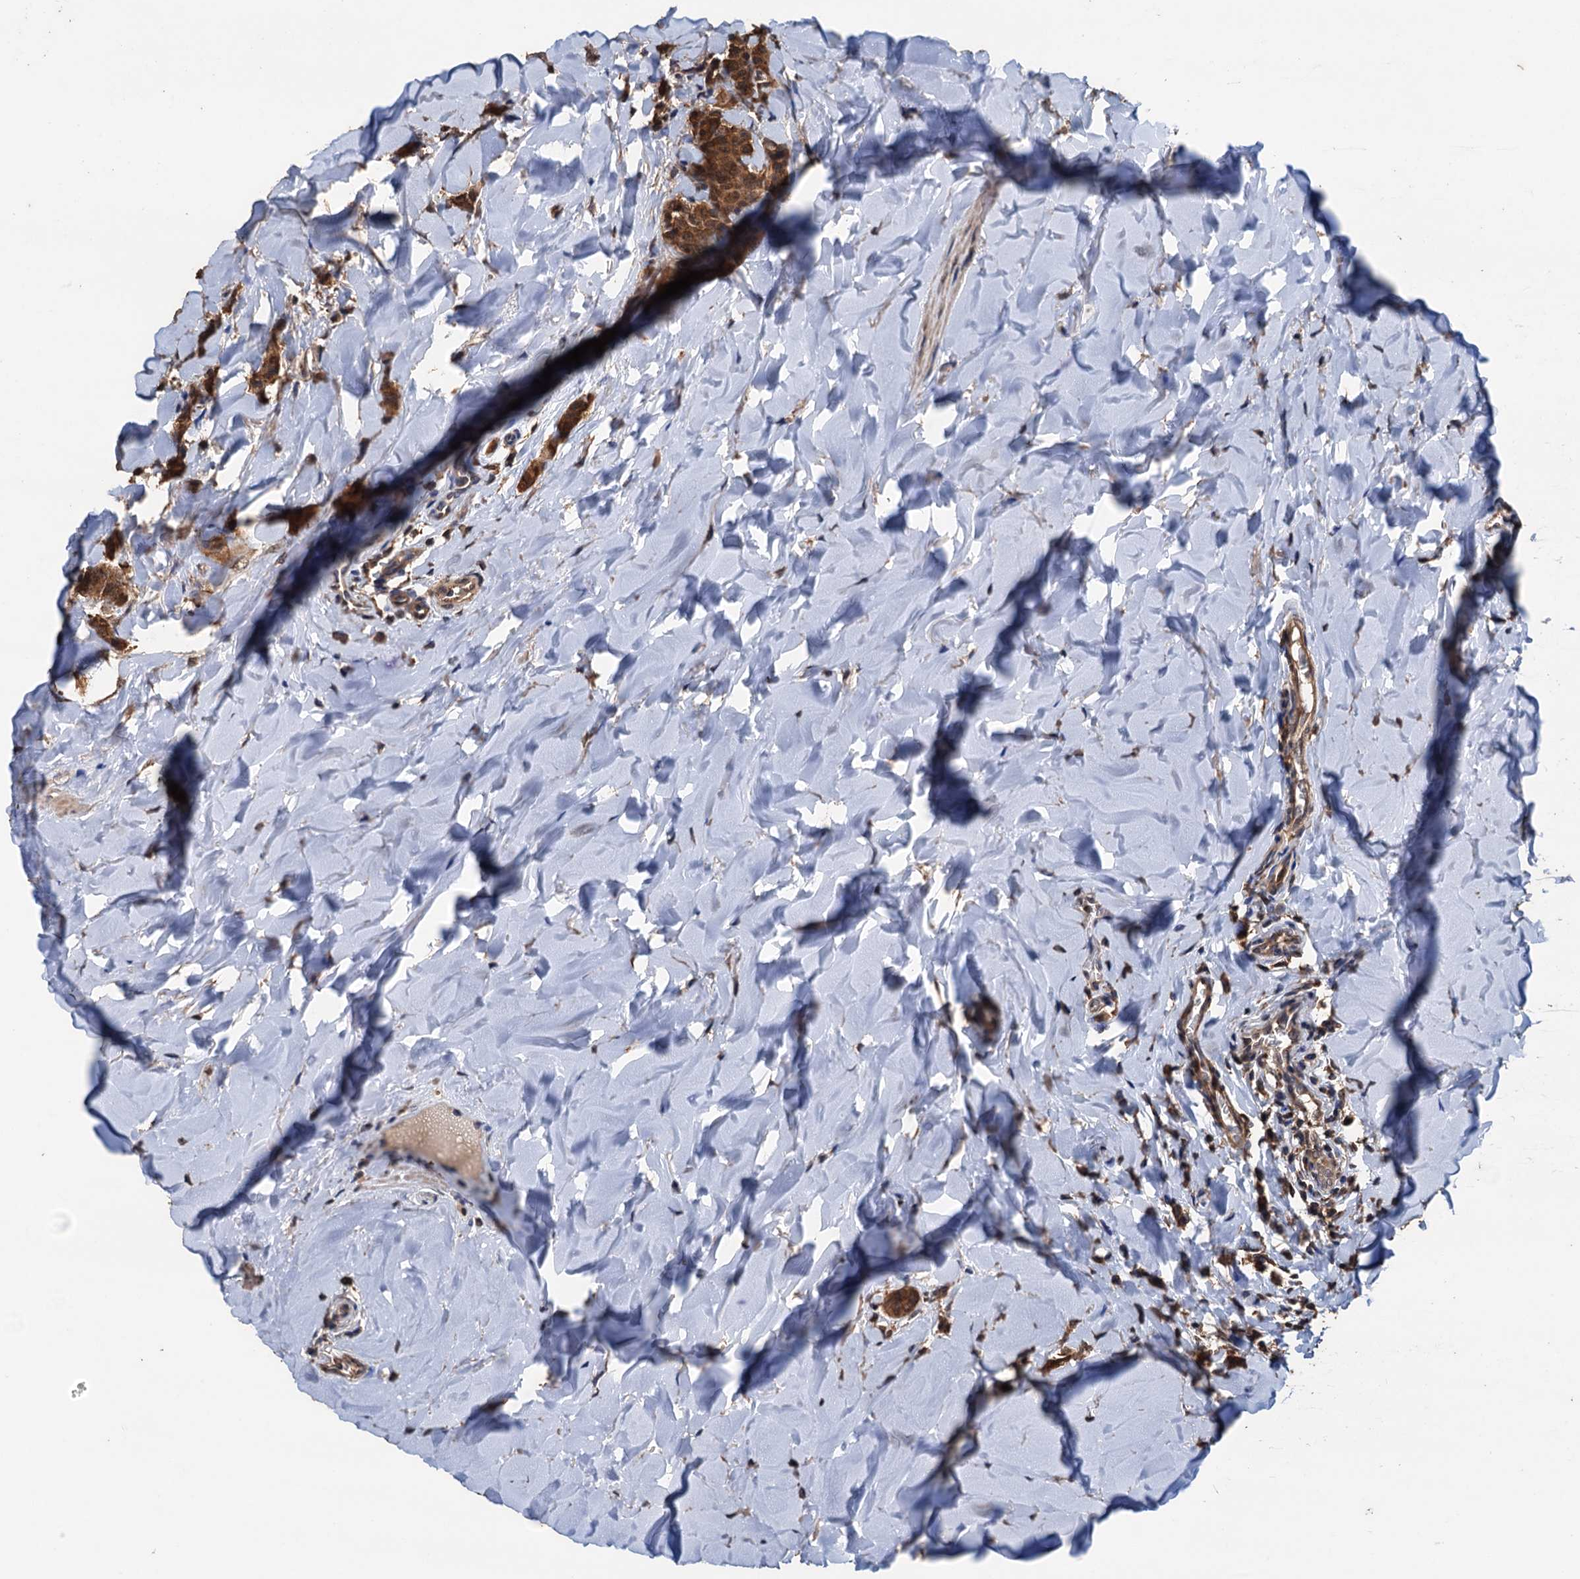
{"staining": {"intensity": "moderate", "quantity": ">75%", "location": "cytoplasmic/membranous,nuclear"}, "tissue": "breast cancer", "cell_type": "Tumor cells", "image_type": "cancer", "snomed": [{"axis": "morphology", "description": "Duct carcinoma"}, {"axis": "topography", "description": "Breast"}], "caption": "This histopathology image exhibits immunohistochemistry (IHC) staining of human breast cancer, with medium moderate cytoplasmic/membranous and nuclear expression in about >75% of tumor cells.", "gene": "PSMD9", "patient": {"sex": "female", "age": 40}}